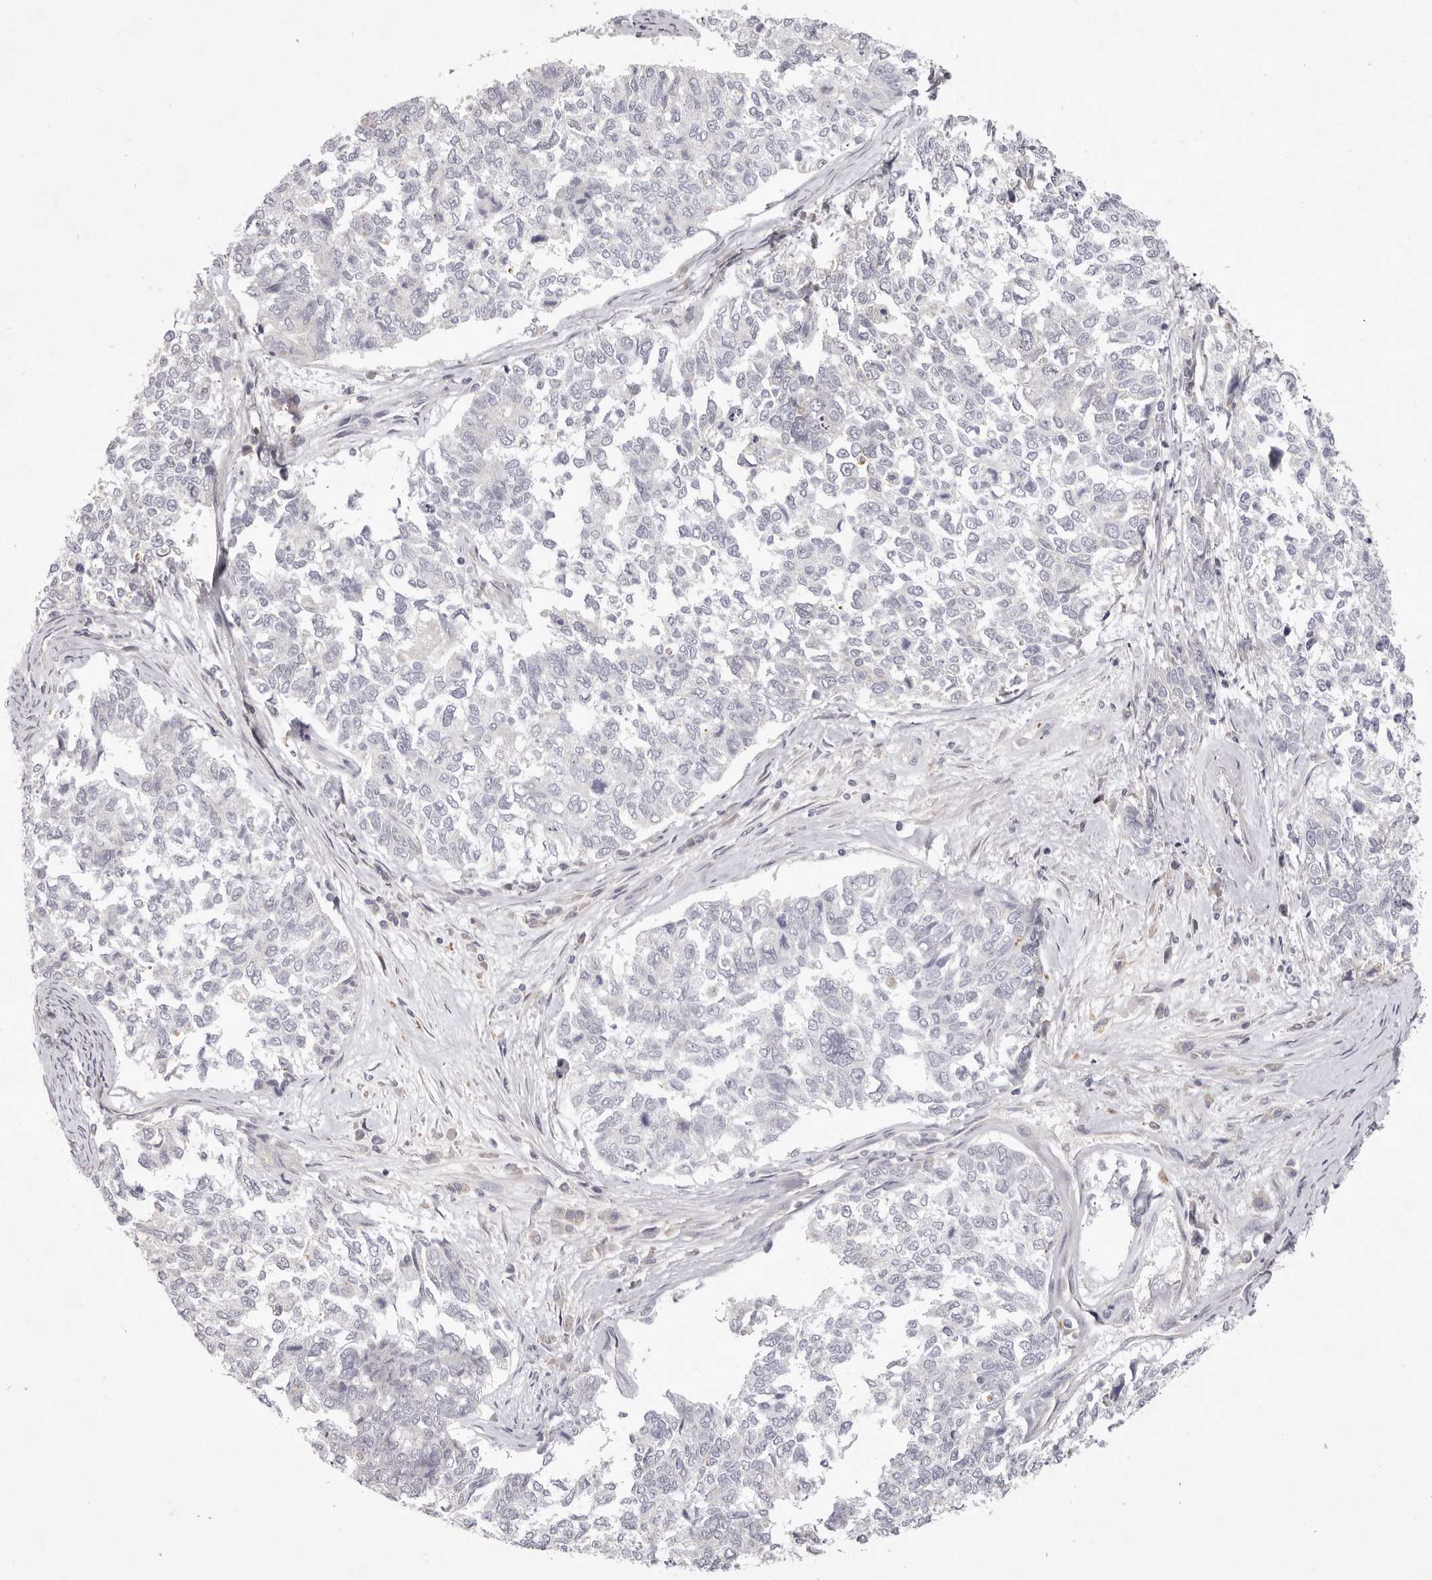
{"staining": {"intensity": "negative", "quantity": "none", "location": "none"}, "tissue": "cervical cancer", "cell_type": "Tumor cells", "image_type": "cancer", "snomed": [{"axis": "morphology", "description": "Squamous cell carcinoma, NOS"}, {"axis": "topography", "description": "Cervix"}], "caption": "Tumor cells are negative for brown protein staining in cervical cancer.", "gene": "GARNL3", "patient": {"sex": "female", "age": 63}}